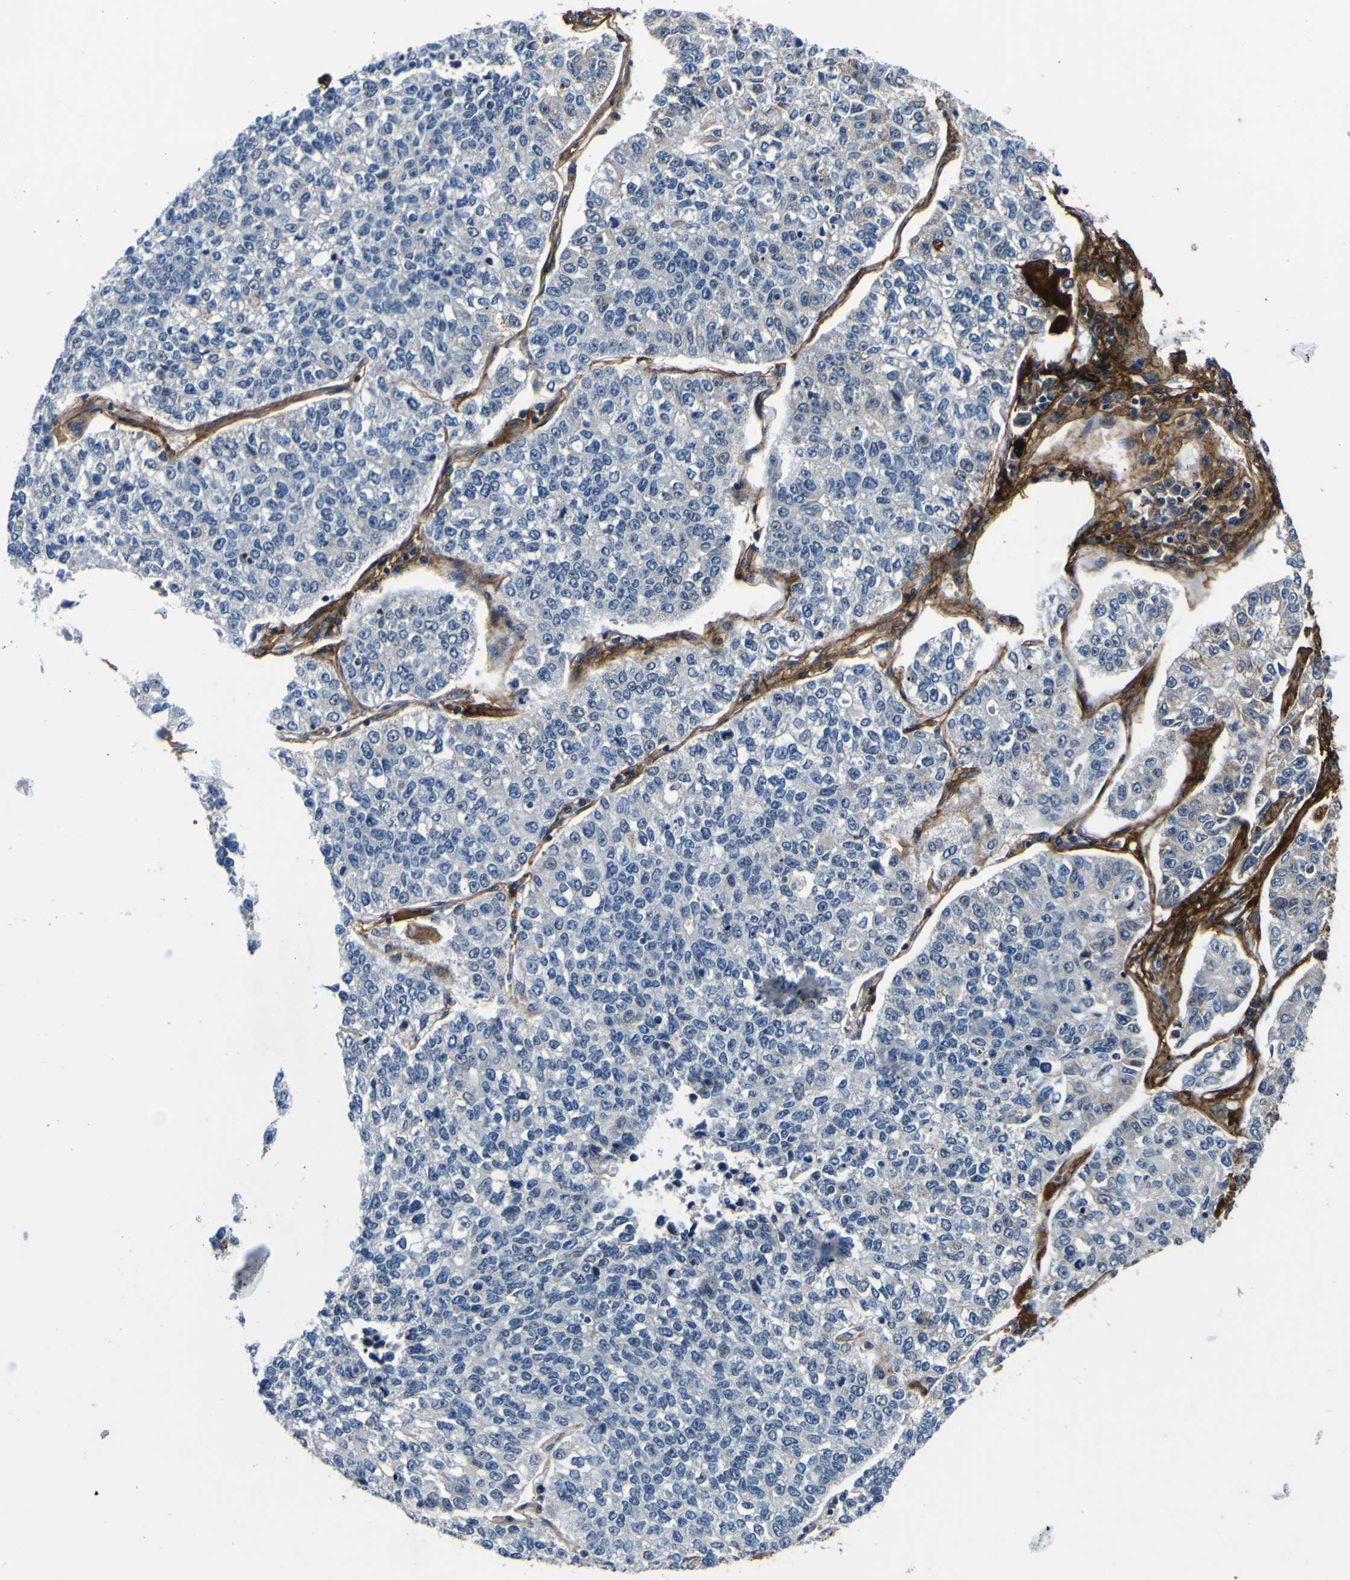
{"staining": {"intensity": "negative", "quantity": "none", "location": "none"}, "tissue": "lung cancer", "cell_type": "Tumor cells", "image_type": "cancer", "snomed": [{"axis": "morphology", "description": "Adenocarcinoma, NOS"}, {"axis": "topography", "description": "Lung"}], "caption": "IHC micrograph of neoplastic tissue: human lung cancer (adenocarcinoma) stained with DAB (3,3'-diaminobenzidine) displays no significant protein expression in tumor cells.", "gene": "POSTN", "patient": {"sex": "male", "age": 49}}